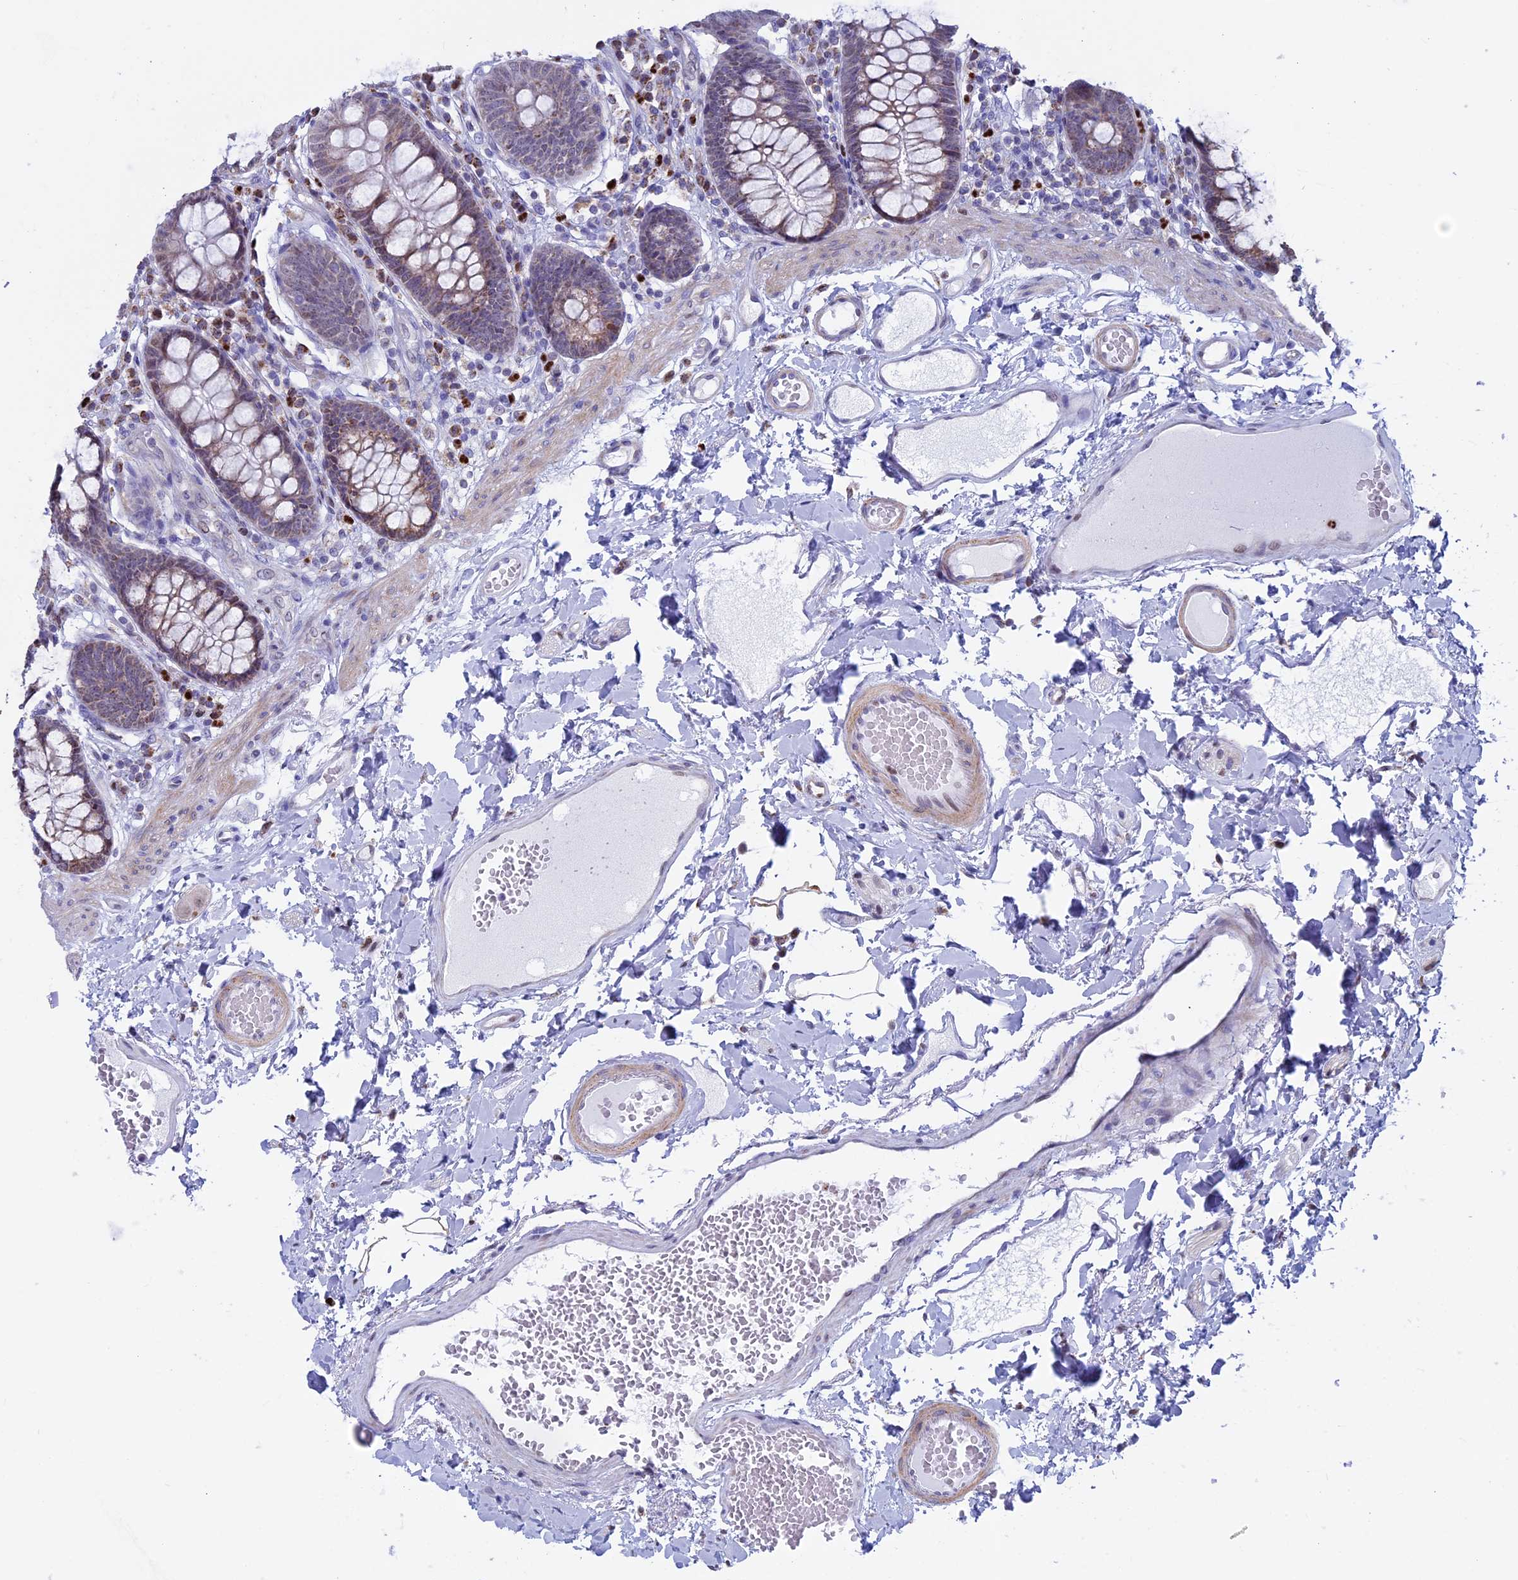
{"staining": {"intensity": "weak", "quantity": "25%-75%", "location": "cytoplasmic/membranous"}, "tissue": "colon", "cell_type": "Endothelial cells", "image_type": "normal", "snomed": [{"axis": "morphology", "description": "Normal tissue, NOS"}, {"axis": "topography", "description": "Colon"}], "caption": "Benign colon was stained to show a protein in brown. There is low levels of weak cytoplasmic/membranous staining in approximately 25%-75% of endothelial cells. The staining was performed using DAB, with brown indicating positive protein expression. Nuclei are stained blue with hematoxylin.", "gene": "ACSS1", "patient": {"sex": "male", "age": 84}}